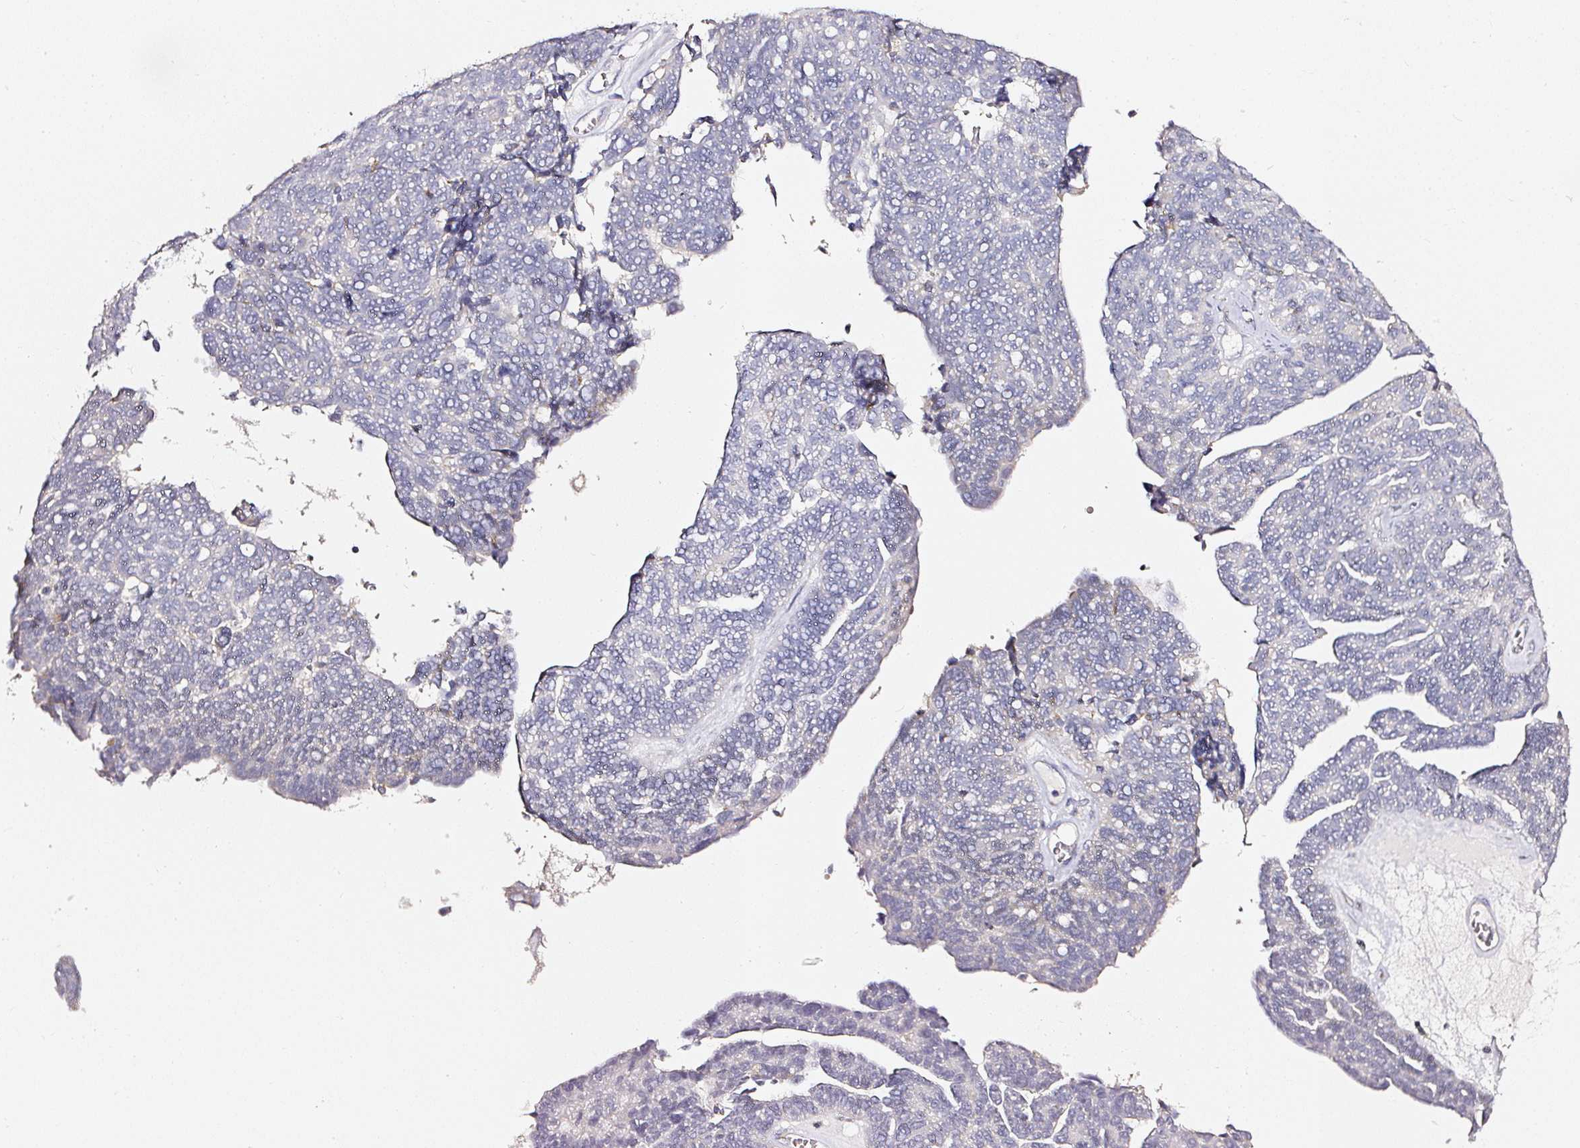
{"staining": {"intensity": "negative", "quantity": "none", "location": "none"}, "tissue": "ovarian cancer", "cell_type": "Tumor cells", "image_type": "cancer", "snomed": [{"axis": "morphology", "description": "Cystadenocarcinoma, serous, NOS"}, {"axis": "topography", "description": "Ovary"}], "caption": "Human ovarian serous cystadenocarcinoma stained for a protein using IHC exhibits no expression in tumor cells.", "gene": "NTRK1", "patient": {"sex": "female", "age": 79}}